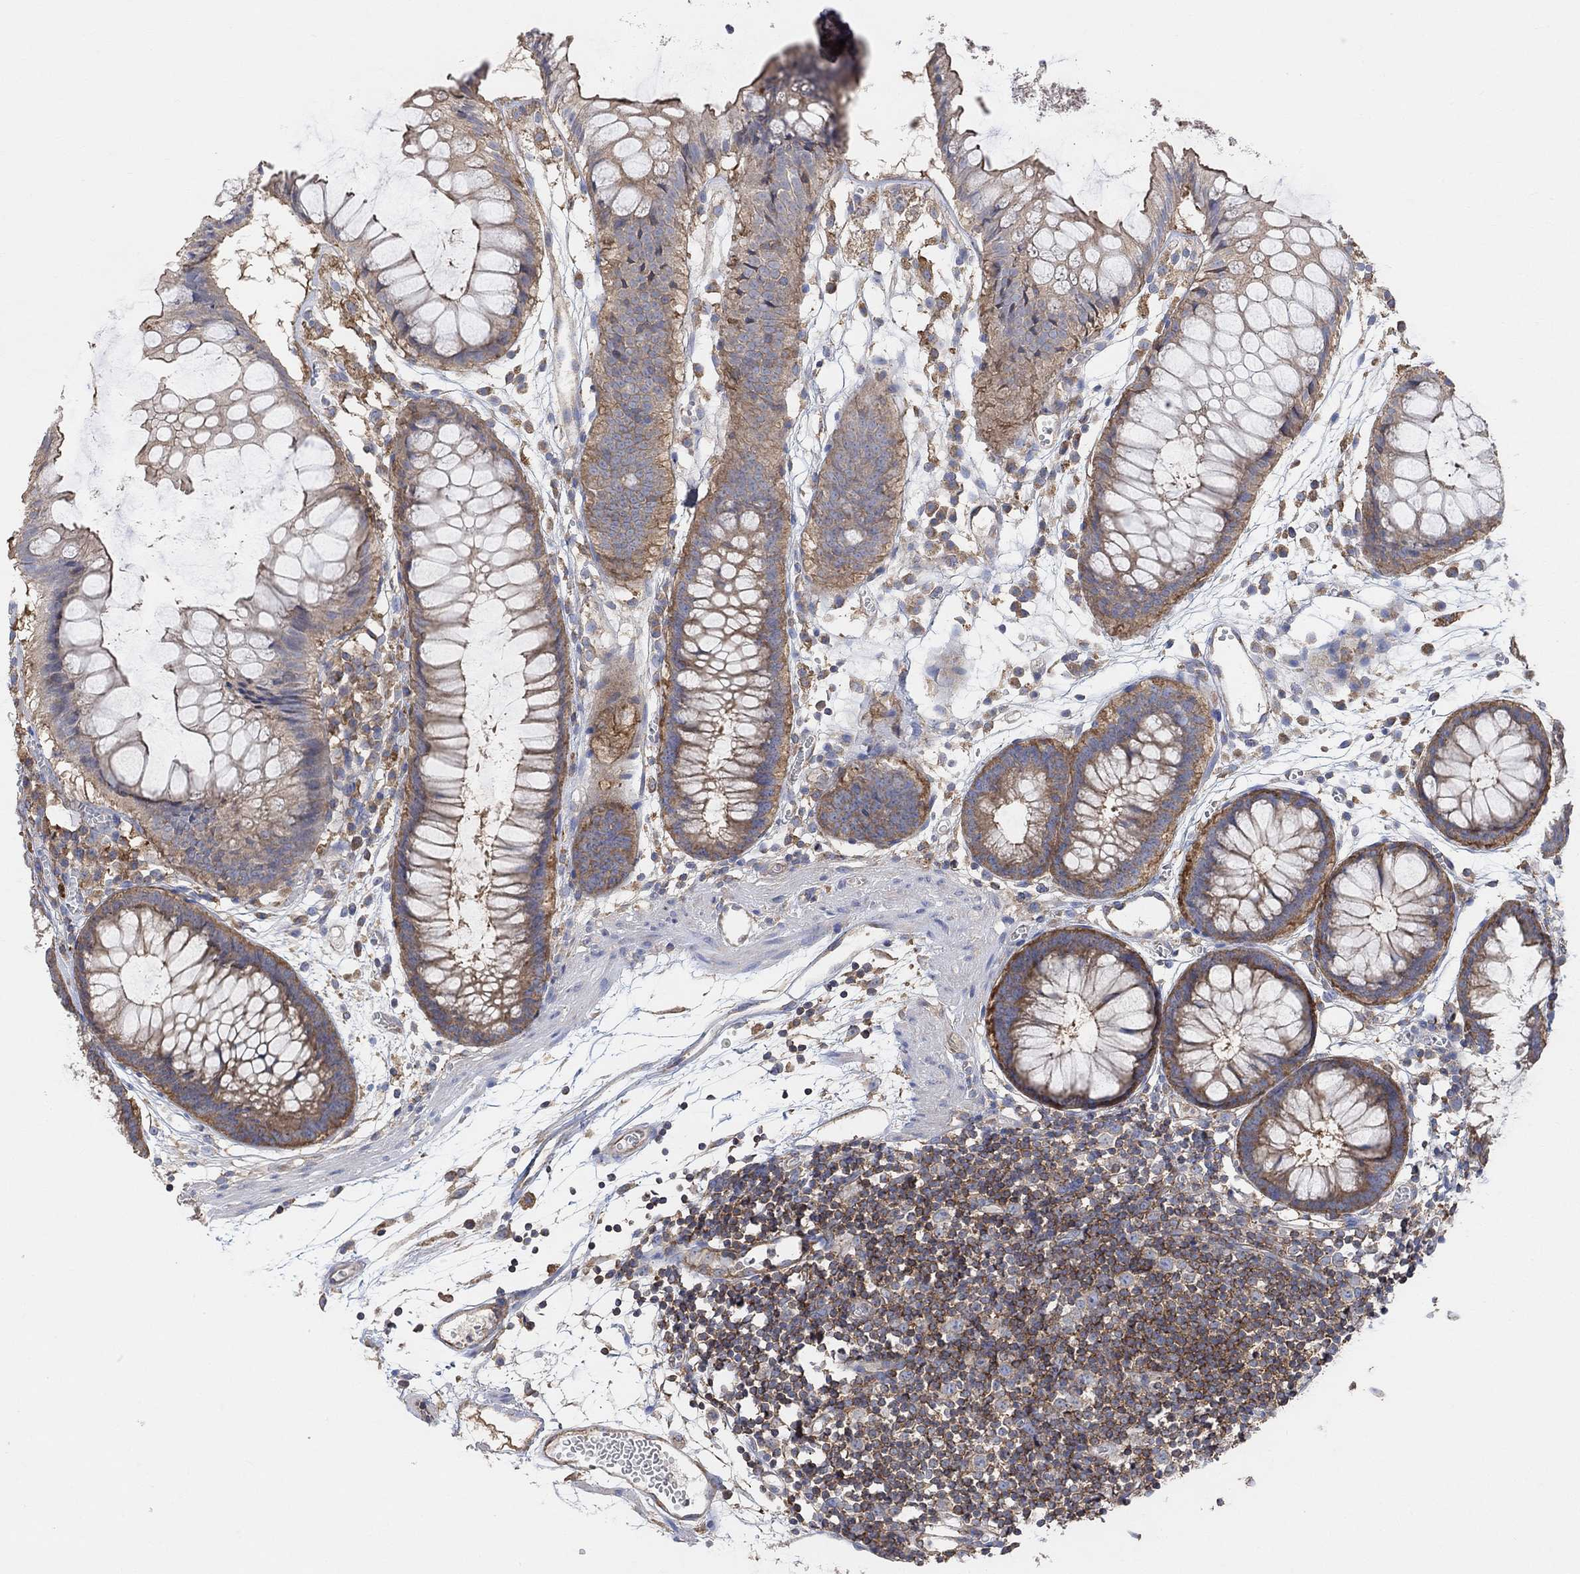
{"staining": {"intensity": "weak", "quantity": ">75%", "location": "cytoplasmic/membranous"}, "tissue": "colon", "cell_type": "Endothelial cells", "image_type": "normal", "snomed": [{"axis": "morphology", "description": "Normal tissue, NOS"}, {"axis": "morphology", "description": "Adenocarcinoma, NOS"}, {"axis": "topography", "description": "Colon"}], "caption": "Weak cytoplasmic/membranous protein positivity is seen in approximately >75% of endothelial cells in colon.", "gene": "BLOC1S3", "patient": {"sex": "male", "age": 65}}